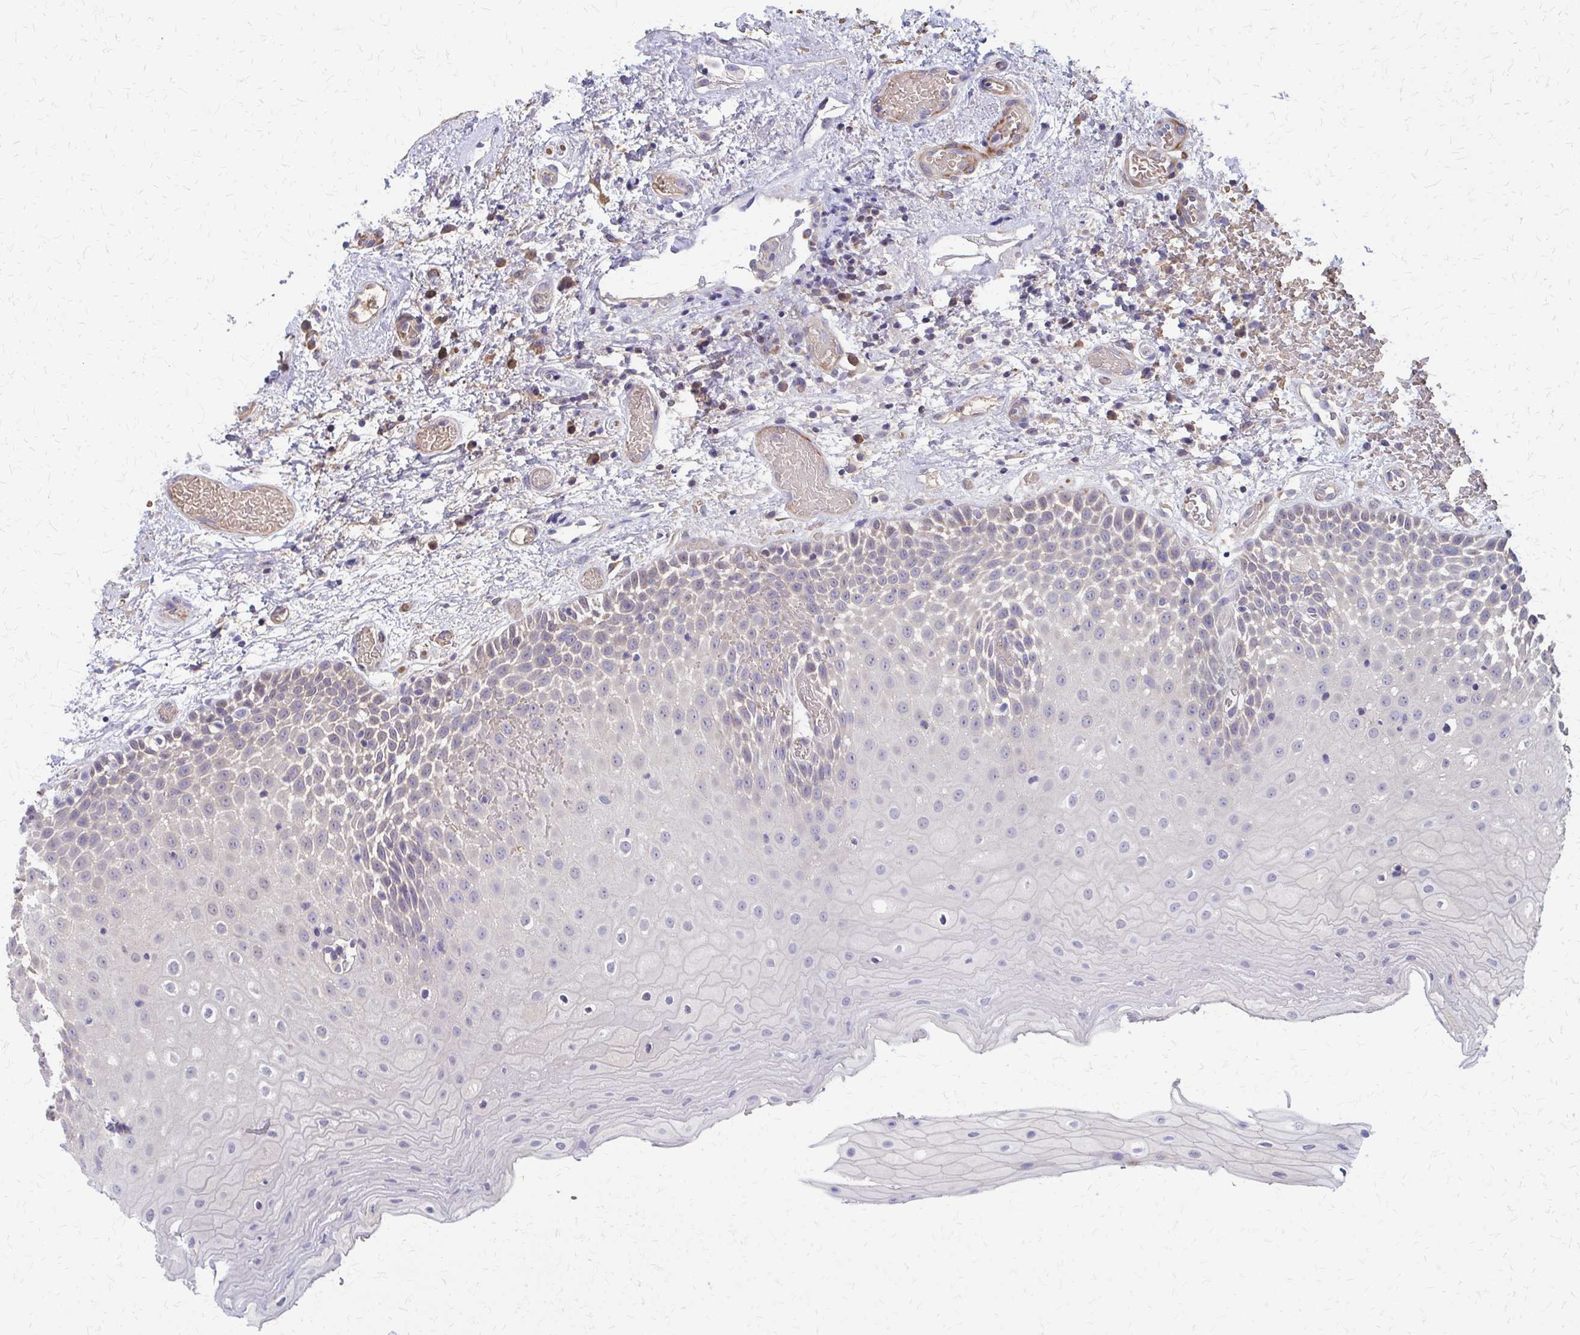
{"staining": {"intensity": "weak", "quantity": "<25%", "location": "cytoplasmic/membranous"}, "tissue": "oral mucosa", "cell_type": "Squamous epithelial cells", "image_type": "normal", "snomed": [{"axis": "morphology", "description": "Normal tissue, NOS"}, {"axis": "topography", "description": "Oral tissue"}], "caption": "IHC photomicrograph of normal oral mucosa: oral mucosa stained with DAB displays no significant protein staining in squamous epithelial cells. The staining is performed using DAB (3,3'-diaminobenzidine) brown chromogen with nuclei counter-stained in using hematoxylin.", "gene": "IFI44L", "patient": {"sex": "female", "age": 82}}